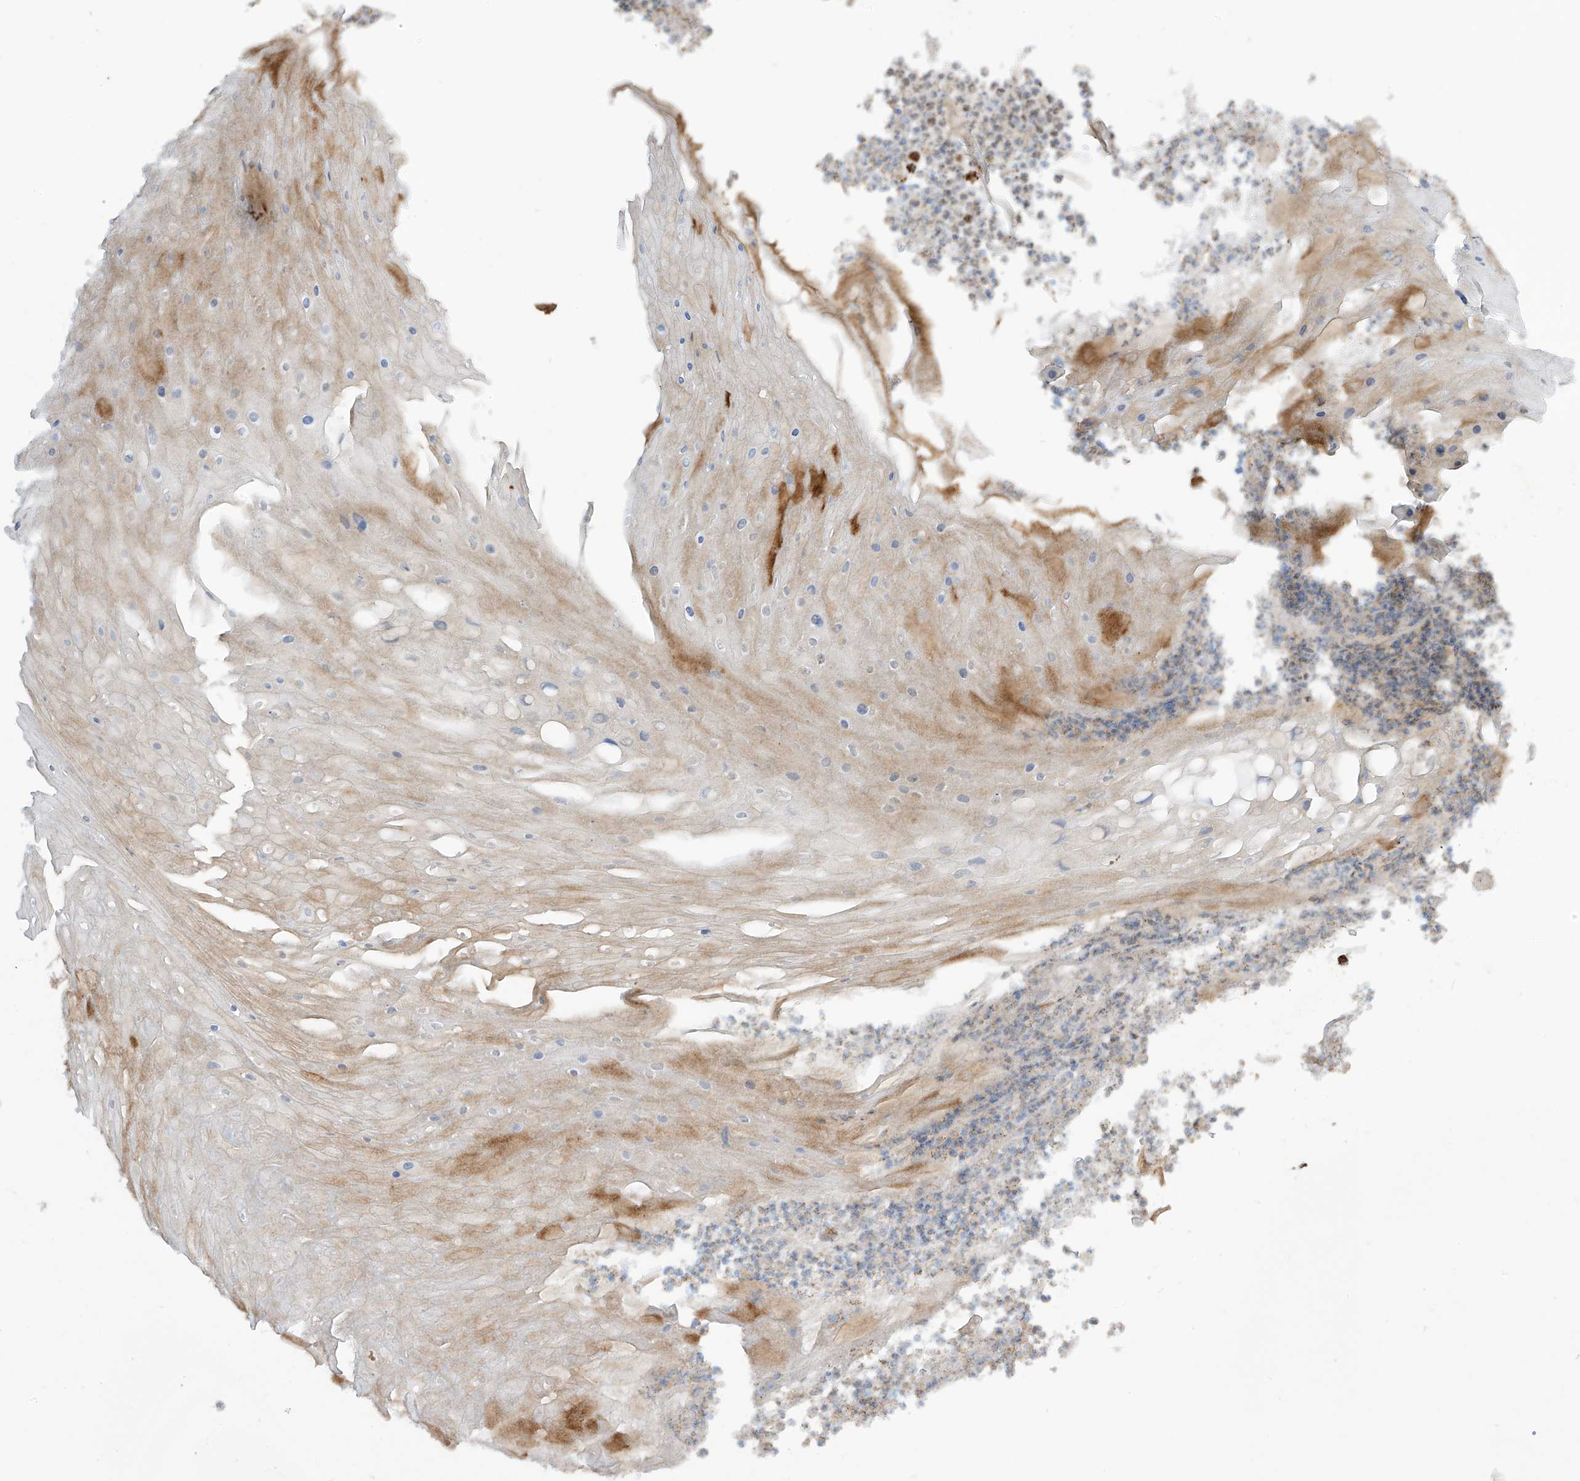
{"staining": {"intensity": "moderate", "quantity": "<25%", "location": "nuclear"}, "tissue": "skin cancer", "cell_type": "Tumor cells", "image_type": "cancer", "snomed": [{"axis": "morphology", "description": "Squamous cell carcinoma, NOS"}, {"axis": "topography", "description": "Skin"}], "caption": "The micrograph exhibits staining of skin cancer (squamous cell carcinoma), revealing moderate nuclear protein expression (brown color) within tumor cells.", "gene": "PM20D2", "patient": {"sex": "female", "age": 88}}